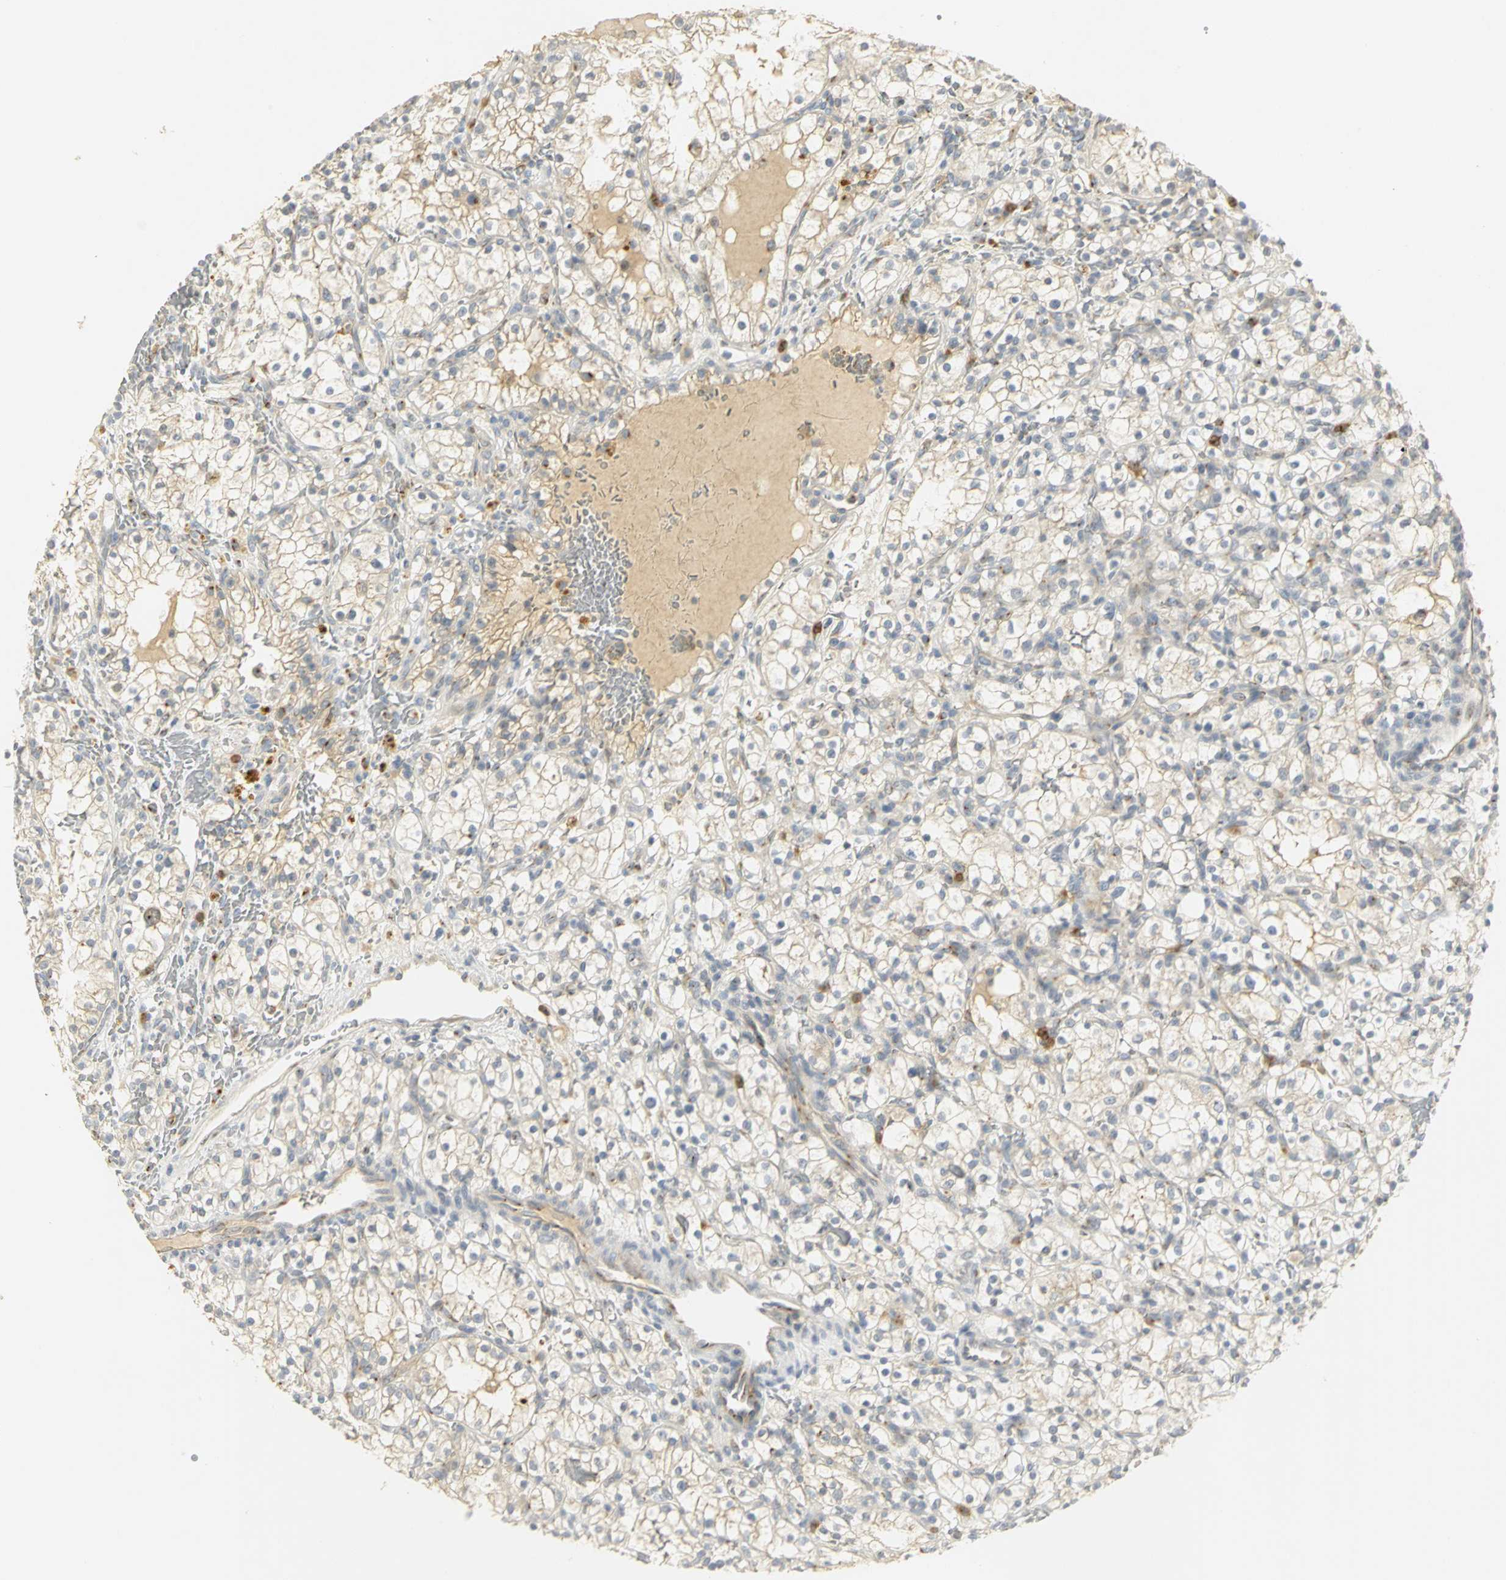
{"staining": {"intensity": "weak", "quantity": "<25%", "location": "cytoplasmic/membranous"}, "tissue": "renal cancer", "cell_type": "Tumor cells", "image_type": "cancer", "snomed": [{"axis": "morphology", "description": "Normal tissue, NOS"}, {"axis": "morphology", "description": "Adenocarcinoma, NOS"}, {"axis": "topography", "description": "Kidney"}], "caption": "An IHC image of renal cancer (adenocarcinoma) is shown. There is no staining in tumor cells of renal cancer (adenocarcinoma). (DAB immunohistochemistry (IHC) with hematoxylin counter stain).", "gene": "TM9SF2", "patient": {"sex": "female", "age": 55}}